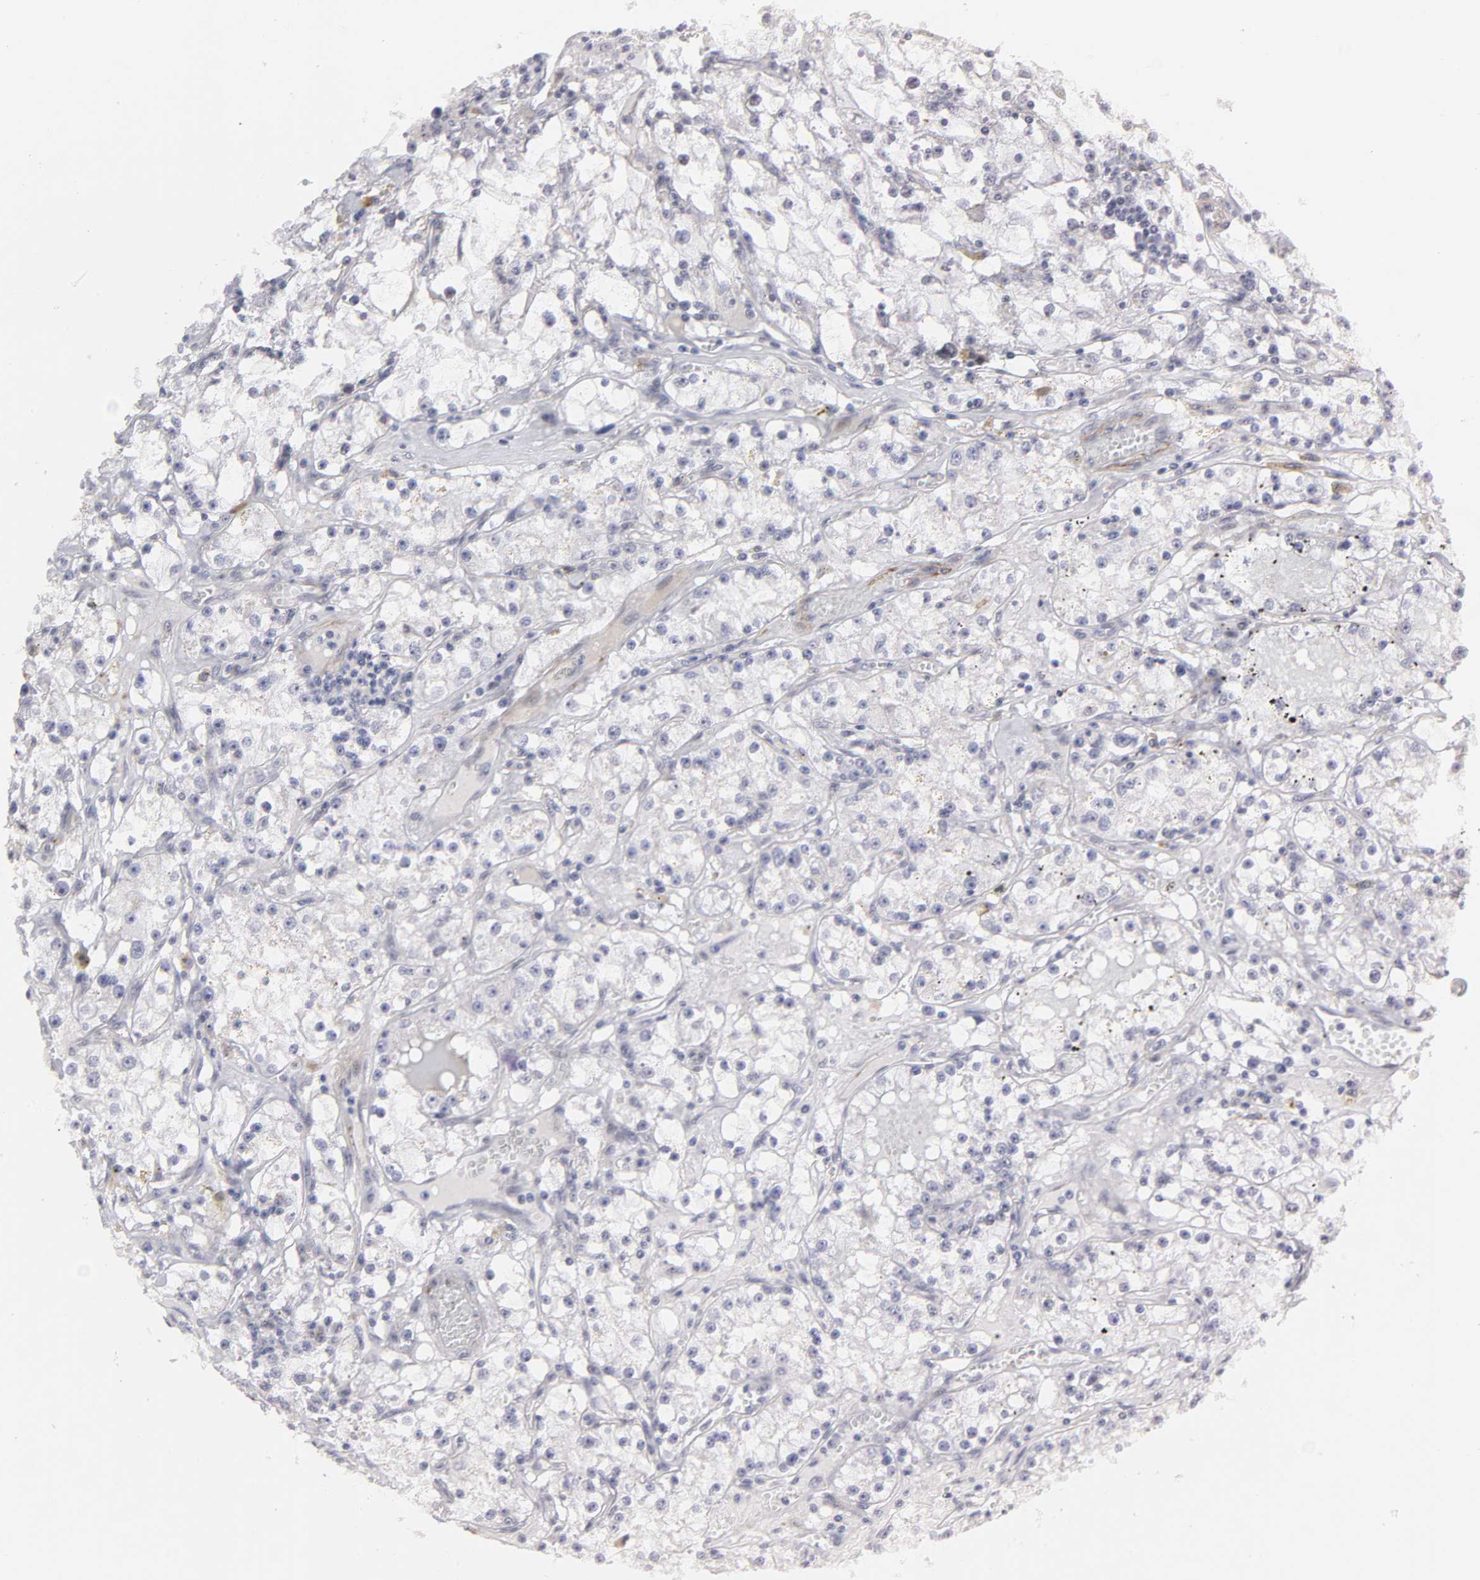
{"staining": {"intensity": "negative", "quantity": "none", "location": "none"}, "tissue": "renal cancer", "cell_type": "Tumor cells", "image_type": "cancer", "snomed": [{"axis": "morphology", "description": "Adenocarcinoma, NOS"}, {"axis": "topography", "description": "Kidney"}], "caption": "Tumor cells show no significant protein positivity in renal adenocarcinoma.", "gene": "ZKSCAN8", "patient": {"sex": "male", "age": 56}}